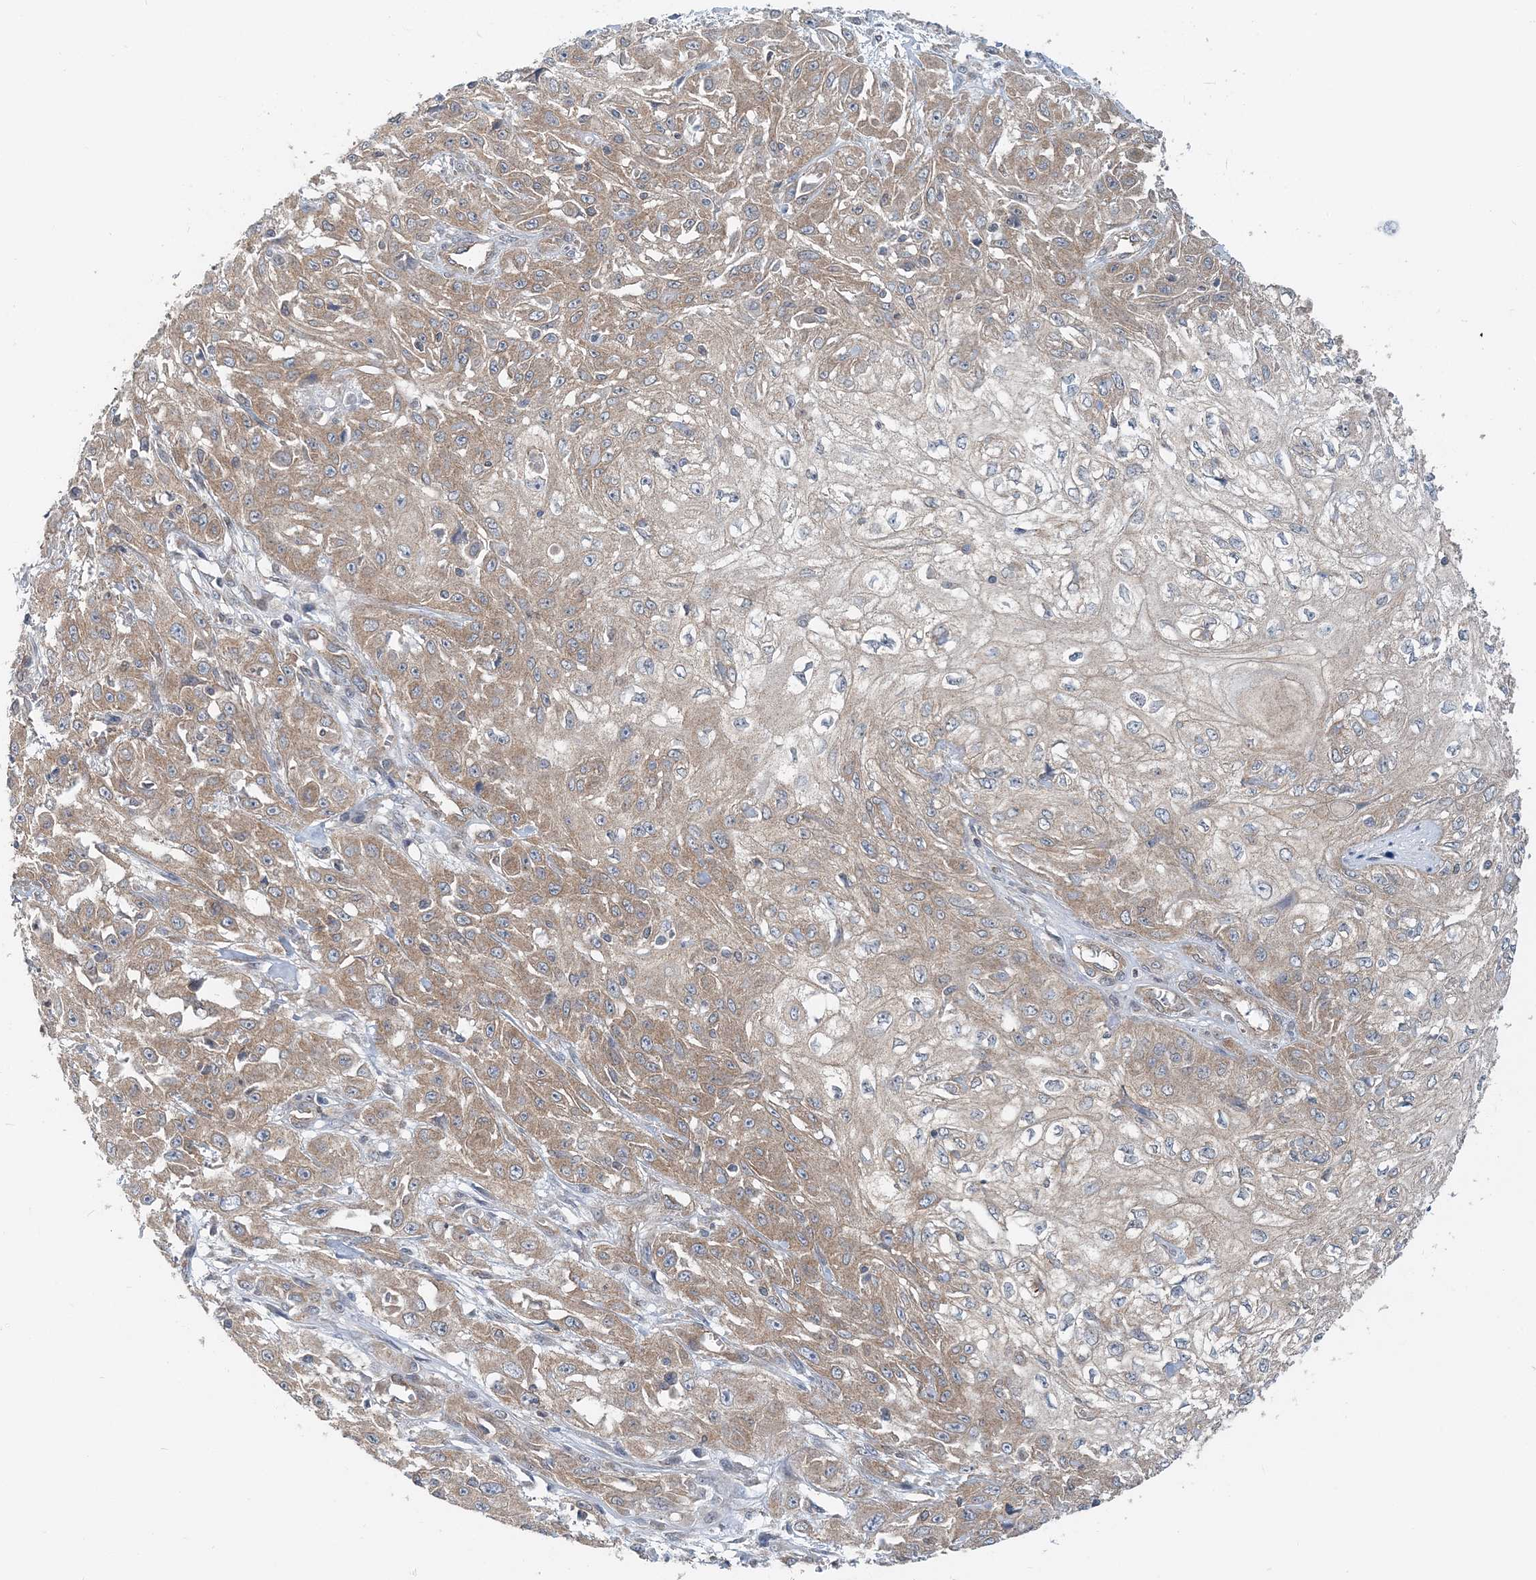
{"staining": {"intensity": "moderate", "quantity": ">75%", "location": "cytoplasmic/membranous"}, "tissue": "skin cancer", "cell_type": "Tumor cells", "image_type": "cancer", "snomed": [{"axis": "morphology", "description": "Squamous cell carcinoma, NOS"}, {"axis": "morphology", "description": "Squamous cell carcinoma, metastatic, NOS"}, {"axis": "topography", "description": "Skin"}, {"axis": "topography", "description": "Lymph node"}], "caption": "Skin metastatic squamous cell carcinoma tissue exhibits moderate cytoplasmic/membranous staining in about >75% of tumor cells Nuclei are stained in blue.", "gene": "MOB4", "patient": {"sex": "male", "age": 75}}